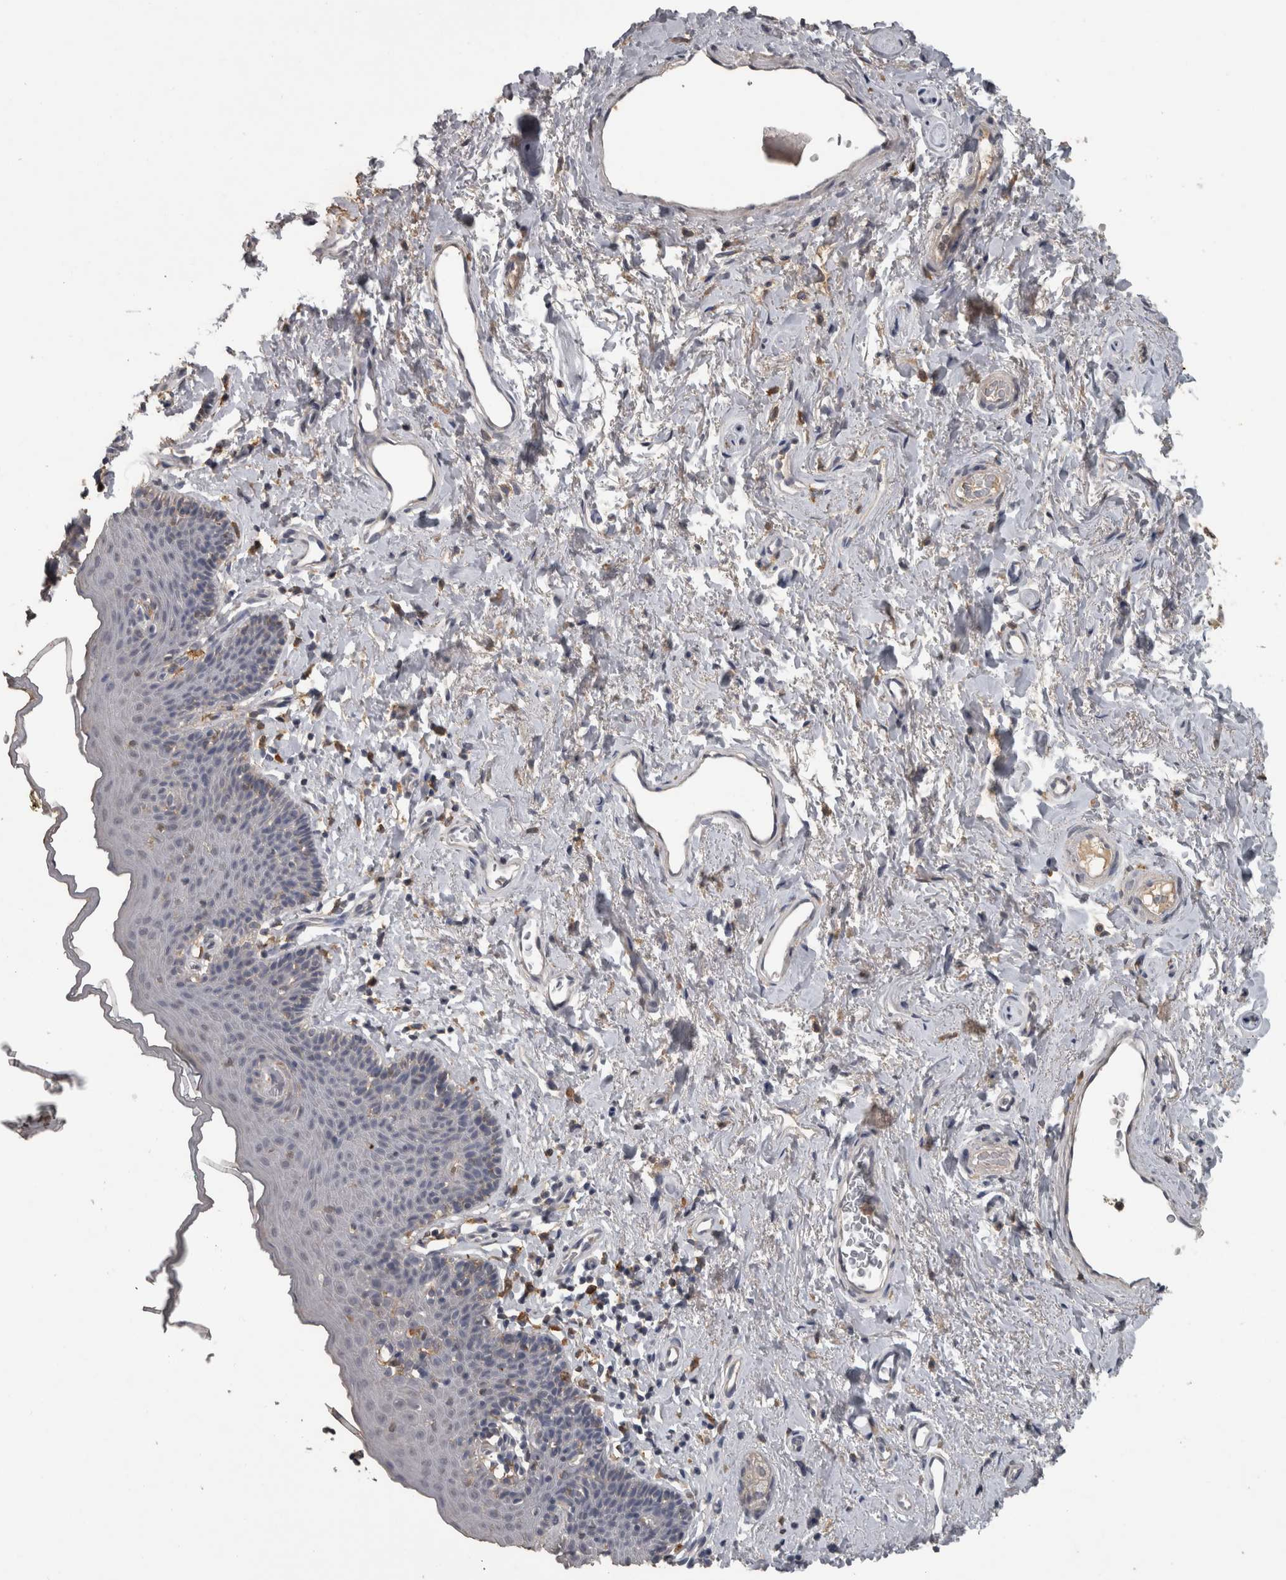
{"staining": {"intensity": "negative", "quantity": "none", "location": "none"}, "tissue": "skin", "cell_type": "Epidermal cells", "image_type": "normal", "snomed": [{"axis": "morphology", "description": "Normal tissue, NOS"}, {"axis": "topography", "description": "Vulva"}], "caption": "Image shows no significant protein expression in epidermal cells of unremarkable skin.", "gene": "PIK3AP1", "patient": {"sex": "female", "age": 66}}